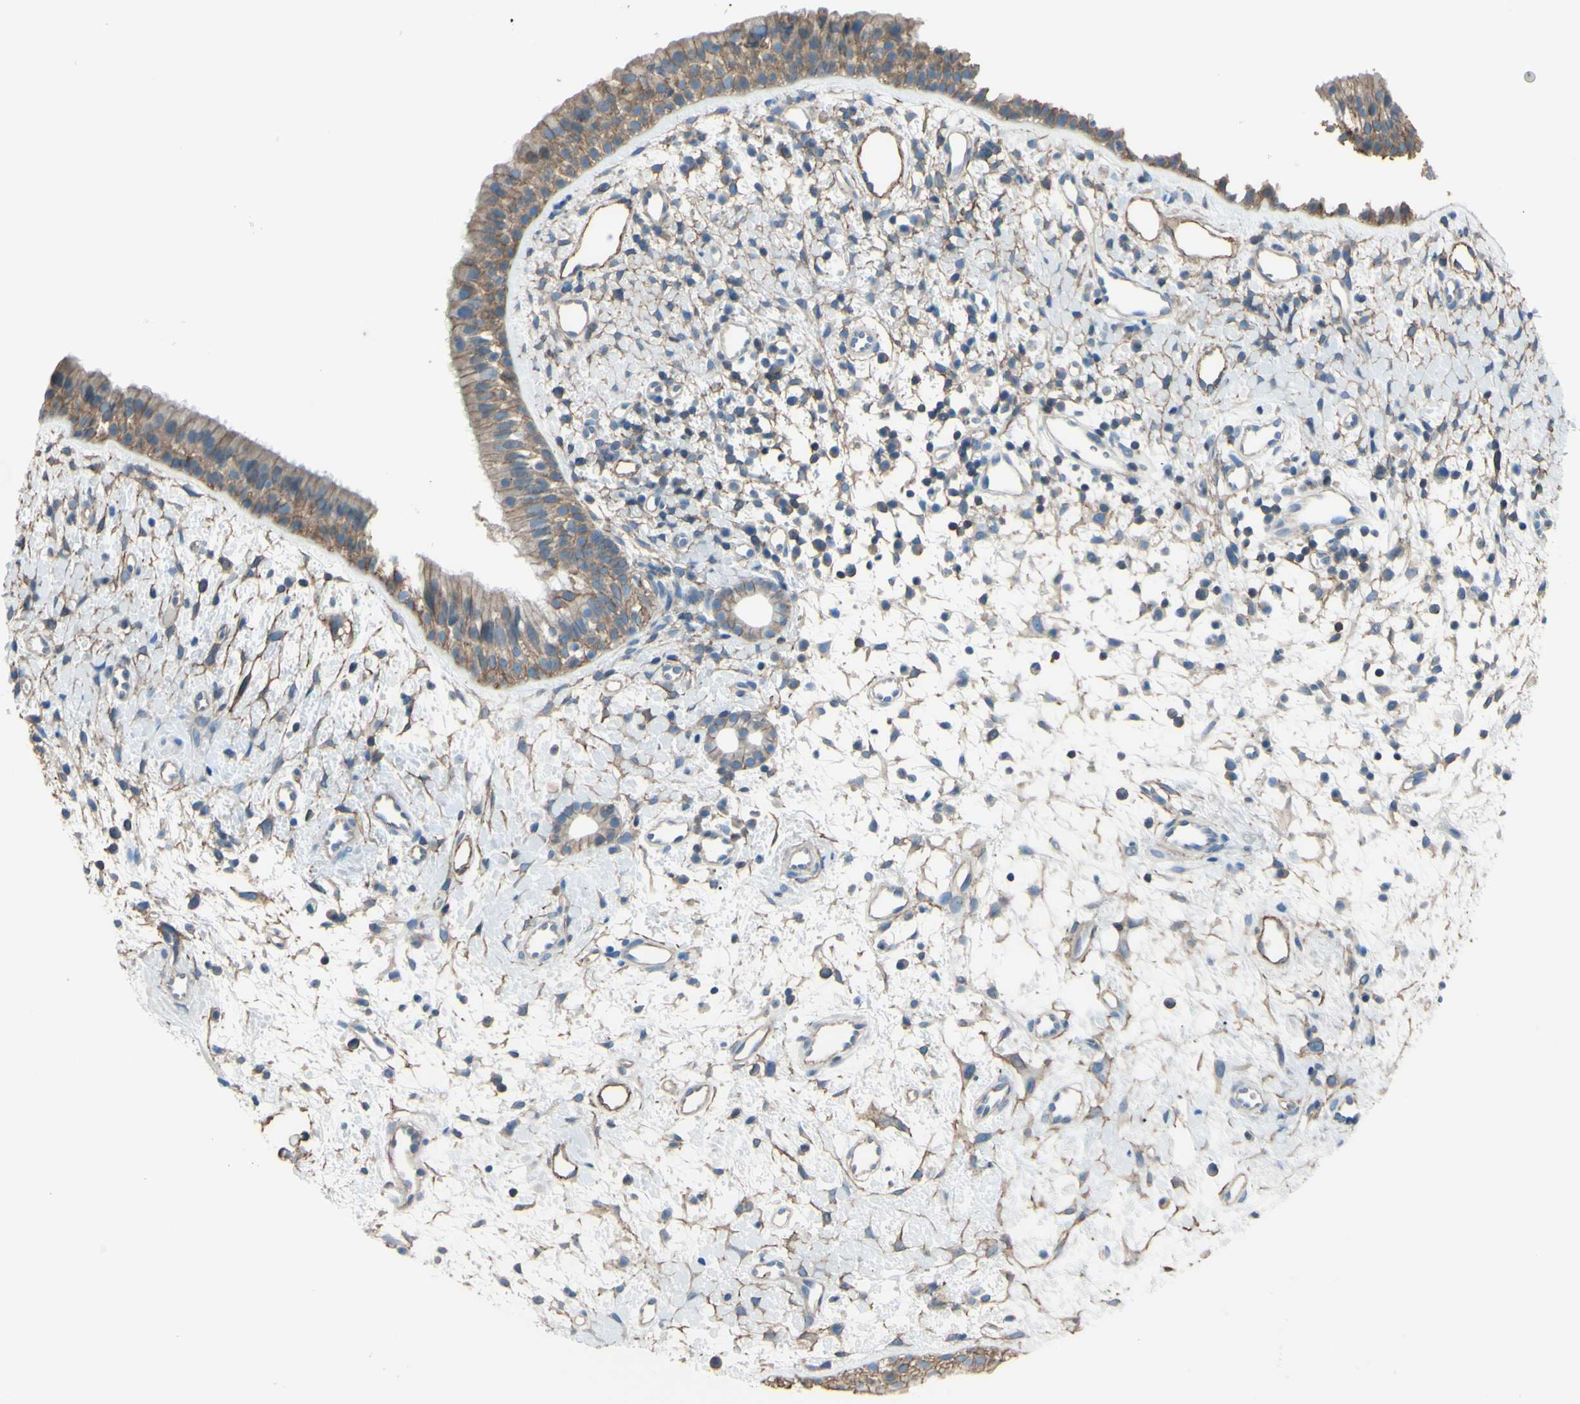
{"staining": {"intensity": "moderate", "quantity": ">75%", "location": "cytoplasmic/membranous"}, "tissue": "nasopharynx", "cell_type": "Respiratory epithelial cells", "image_type": "normal", "snomed": [{"axis": "morphology", "description": "Normal tissue, NOS"}, {"axis": "topography", "description": "Nasopharynx"}], "caption": "Protein expression analysis of normal human nasopharynx reveals moderate cytoplasmic/membranous positivity in about >75% of respiratory epithelial cells.", "gene": "ADD1", "patient": {"sex": "male", "age": 22}}